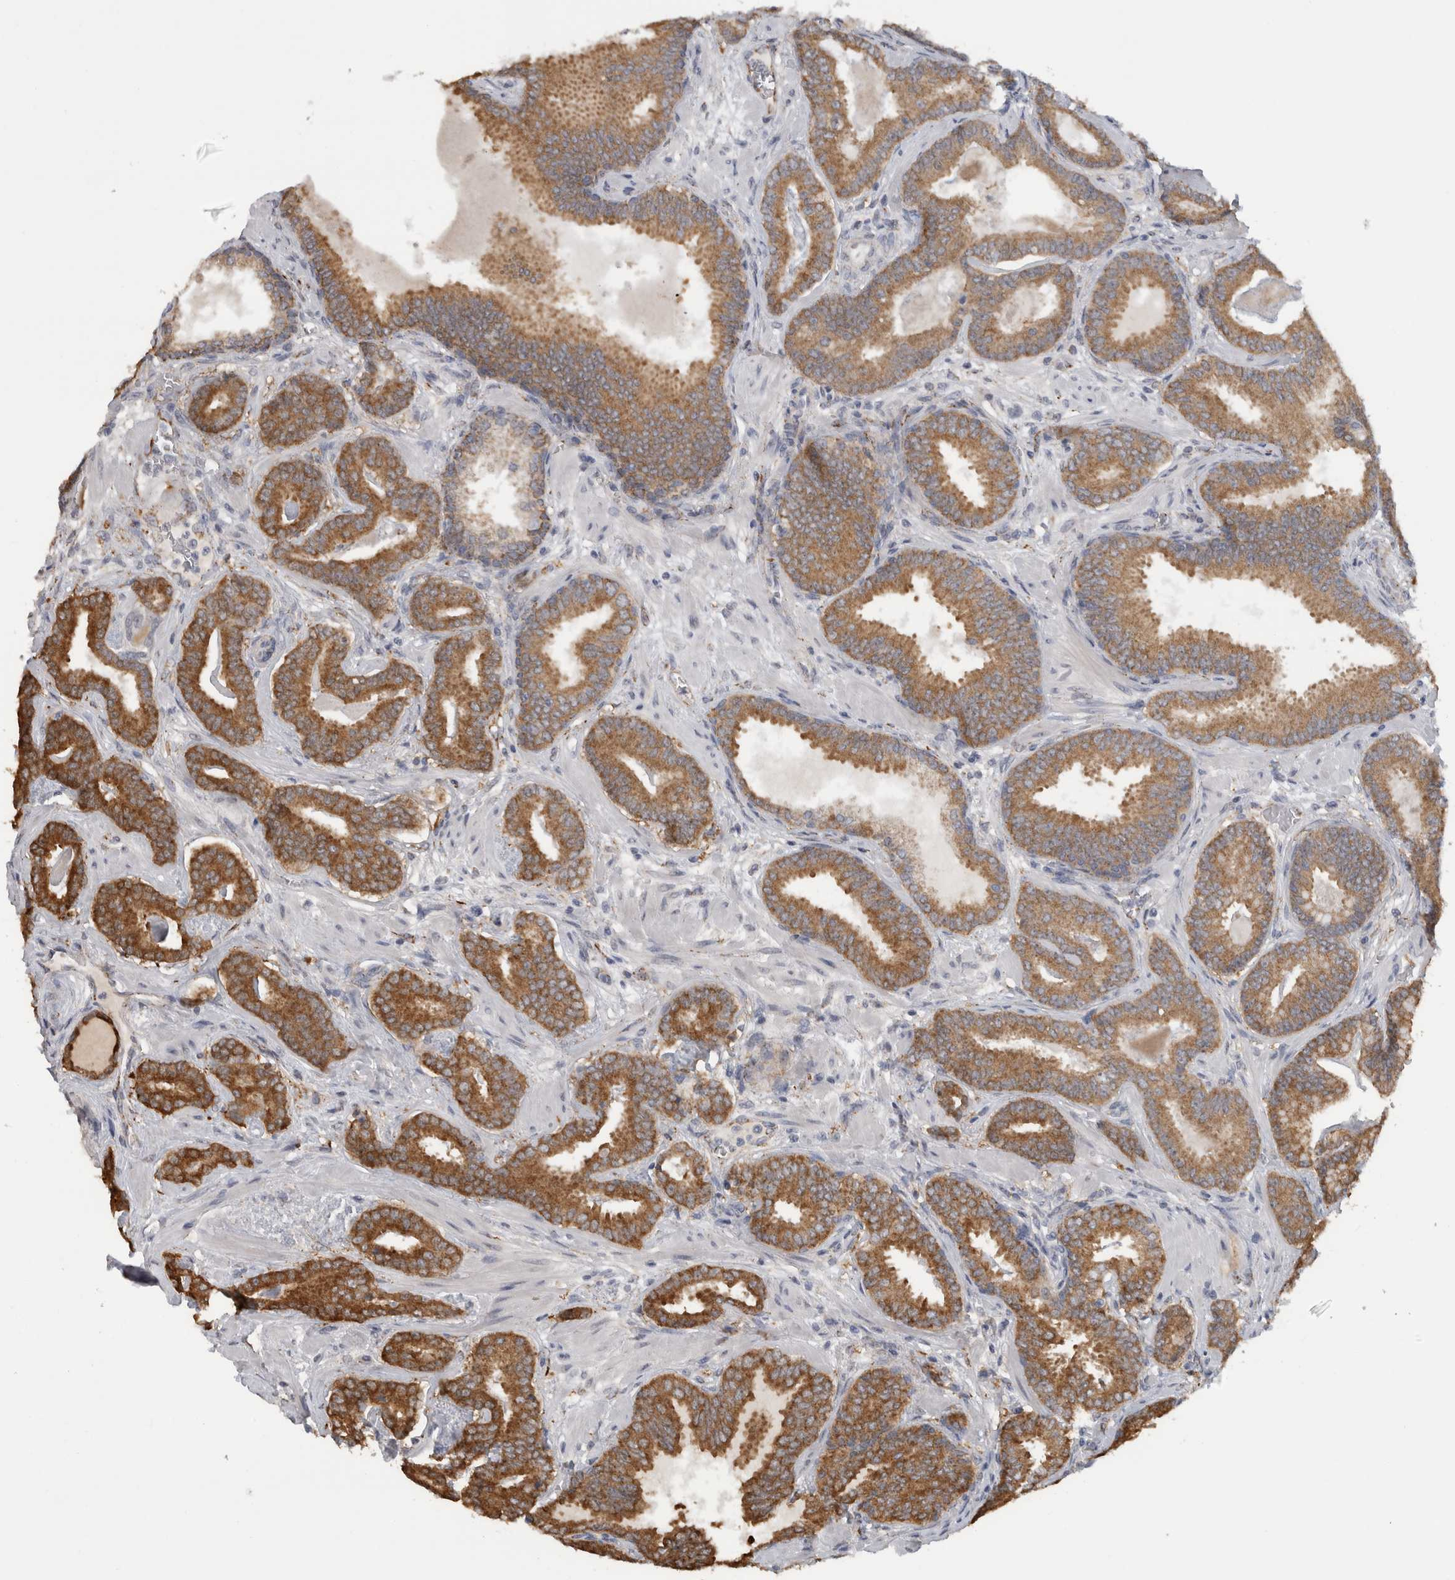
{"staining": {"intensity": "strong", "quantity": ">75%", "location": "cytoplasmic/membranous"}, "tissue": "prostate cancer", "cell_type": "Tumor cells", "image_type": "cancer", "snomed": [{"axis": "morphology", "description": "Adenocarcinoma, Low grade"}, {"axis": "topography", "description": "Prostate"}], "caption": "The histopathology image reveals a brown stain indicating the presence of a protein in the cytoplasmic/membranous of tumor cells in adenocarcinoma (low-grade) (prostate).", "gene": "DYRK2", "patient": {"sex": "male", "age": 62}}